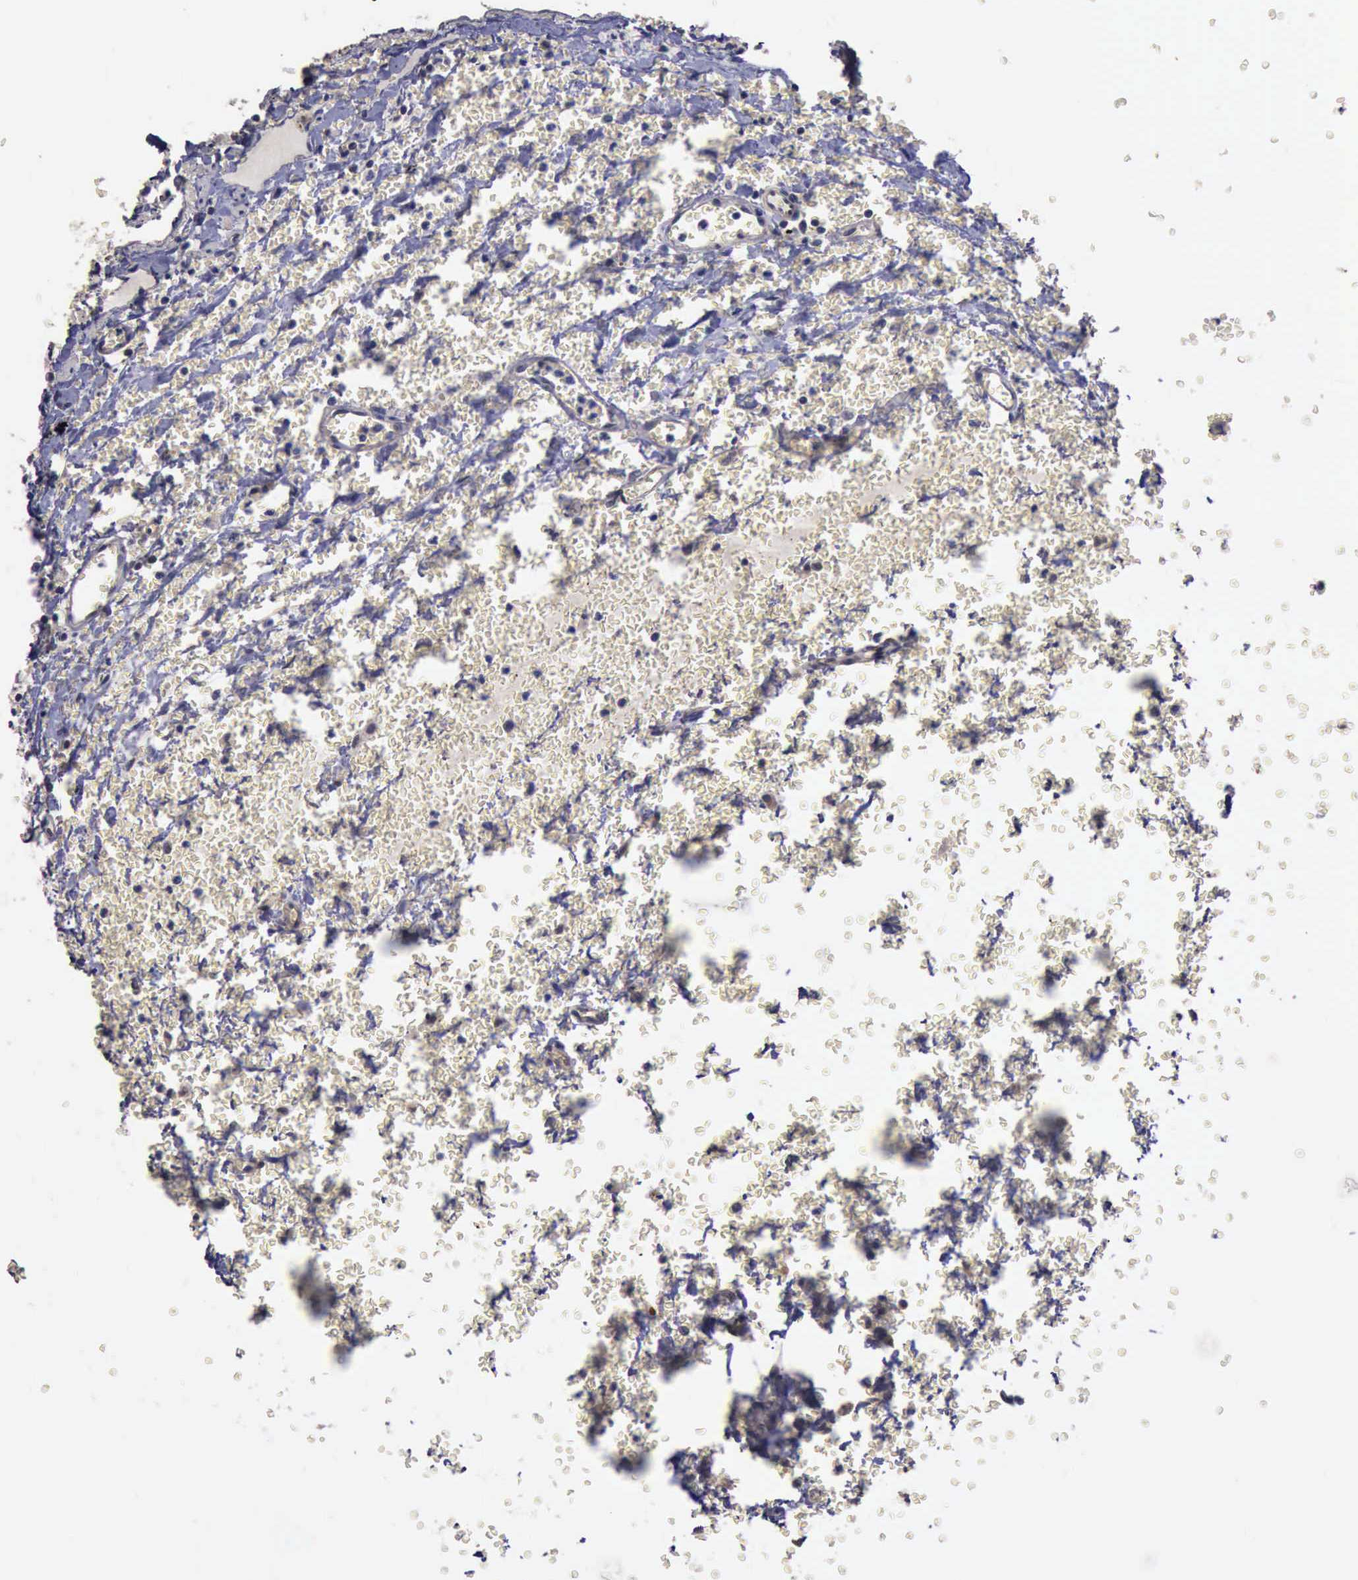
{"staining": {"intensity": "negative", "quantity": "none", "location": "none"}, "tissue": "carcinoid", "cell_type": "Tumor cells", "image_type": "cancer", "snomed": [{"axis": "morphology", "description": "Carcinoid, malignant, NOS"}, {"axis": "topography", "description": "Bronchus"}], "caption": "This is an IHC image of carcinoid. There is no staining in tumor cells.", "gene": "CRKL", "patient": {"sex": "male", "age": 55}}